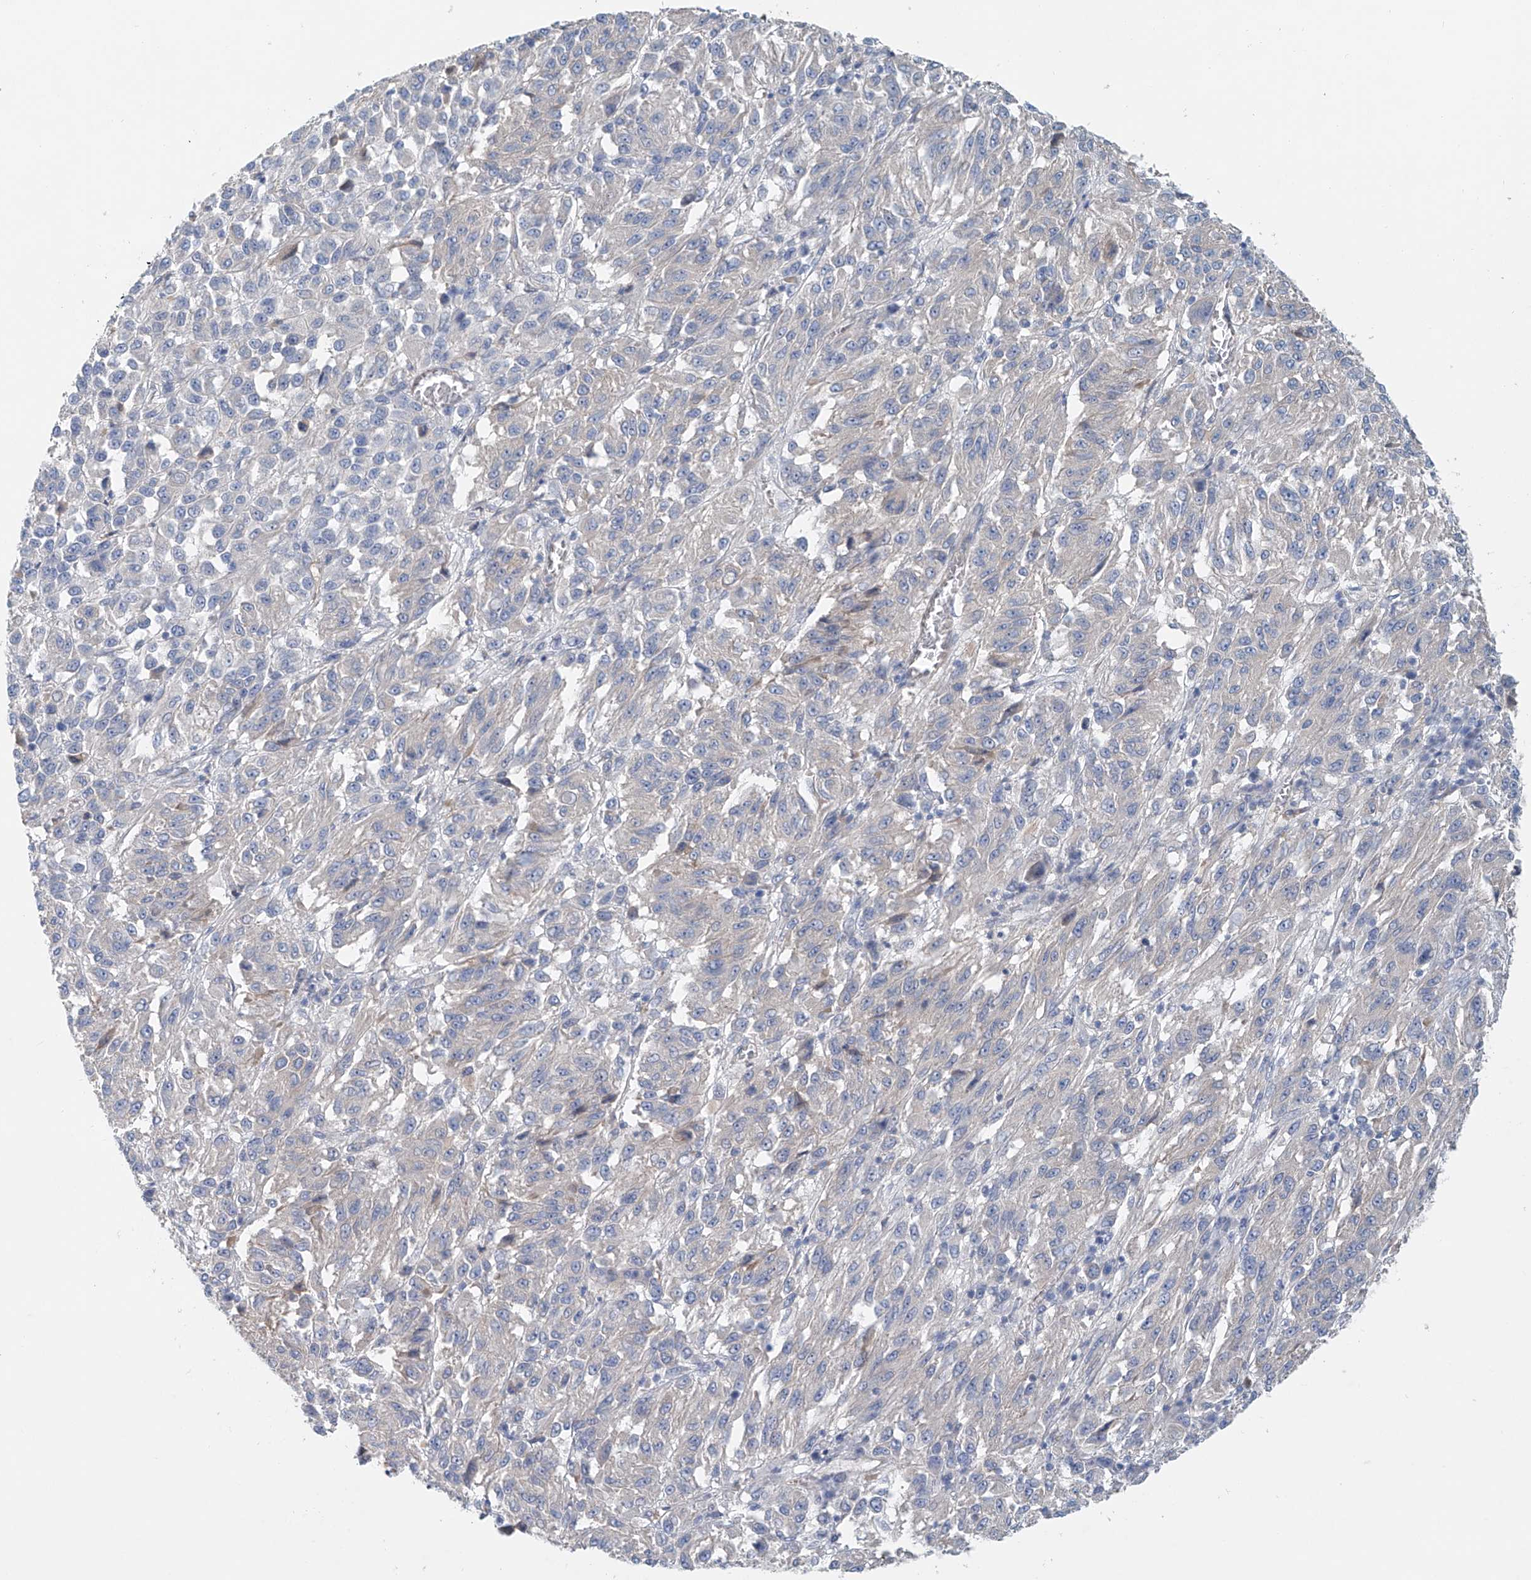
{"staining": {"intensity": "negative", "quantity": "none", "location": "none"}, "tissue": "melanoma", "cell_type": "Tumor cells", "image_type": "cancer", "snomed": [{"axis": "morphology", "description": "Malignant melanoma, Metastatic site"}, {"axis": "topography", "description": "Lung"}], "caption": "DAB immunohistochemical staining of human malignant melanoma (metastatic site) displays no significant positivity in tumor cells.", "gene": "FRYL", "patient": {"sex": "male", "age": 64}}